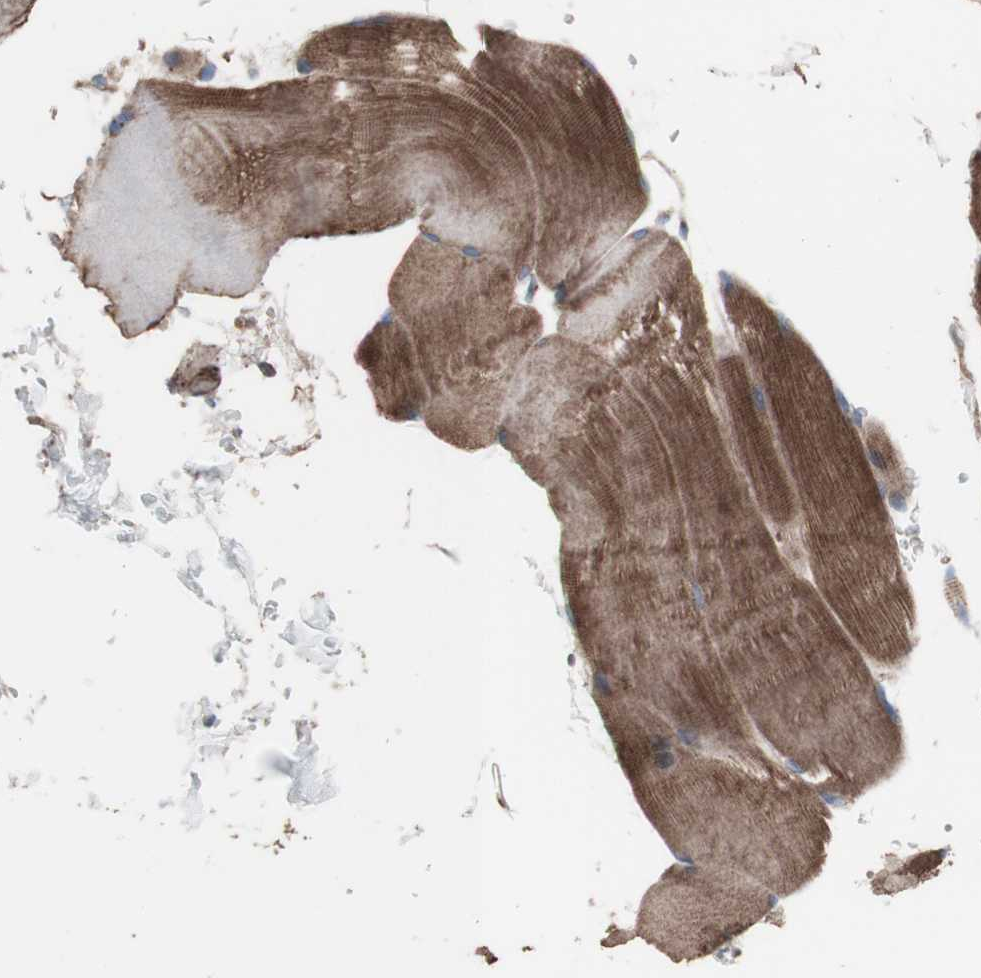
{"staining": {"intensity": "strong", "quantity": ">75%", "location": "cytoplasmic/membranous"}, "tissue": "skeletal muscle", "cell_type": "Myocytes", "image_type": "normal", "snomed": [{"axis": "morphology", "description": "Normal tissue, NOS"}, {"axis": "topography", "description": "Skin"}, {"axis": "topography", "description": "Skeletal muscle"}], "caption": "Immunohistochemistry (IHC) (DAB) staining of normal skeletal muscle demonstrates strong cytoplasmic/membranous protein expression in approximately >75% of myocytes. (DAB = brown stain, brightfield microscopy at high magnification).", "gene": "COPB1", "patient": {"sex": "male", "age": 83}}